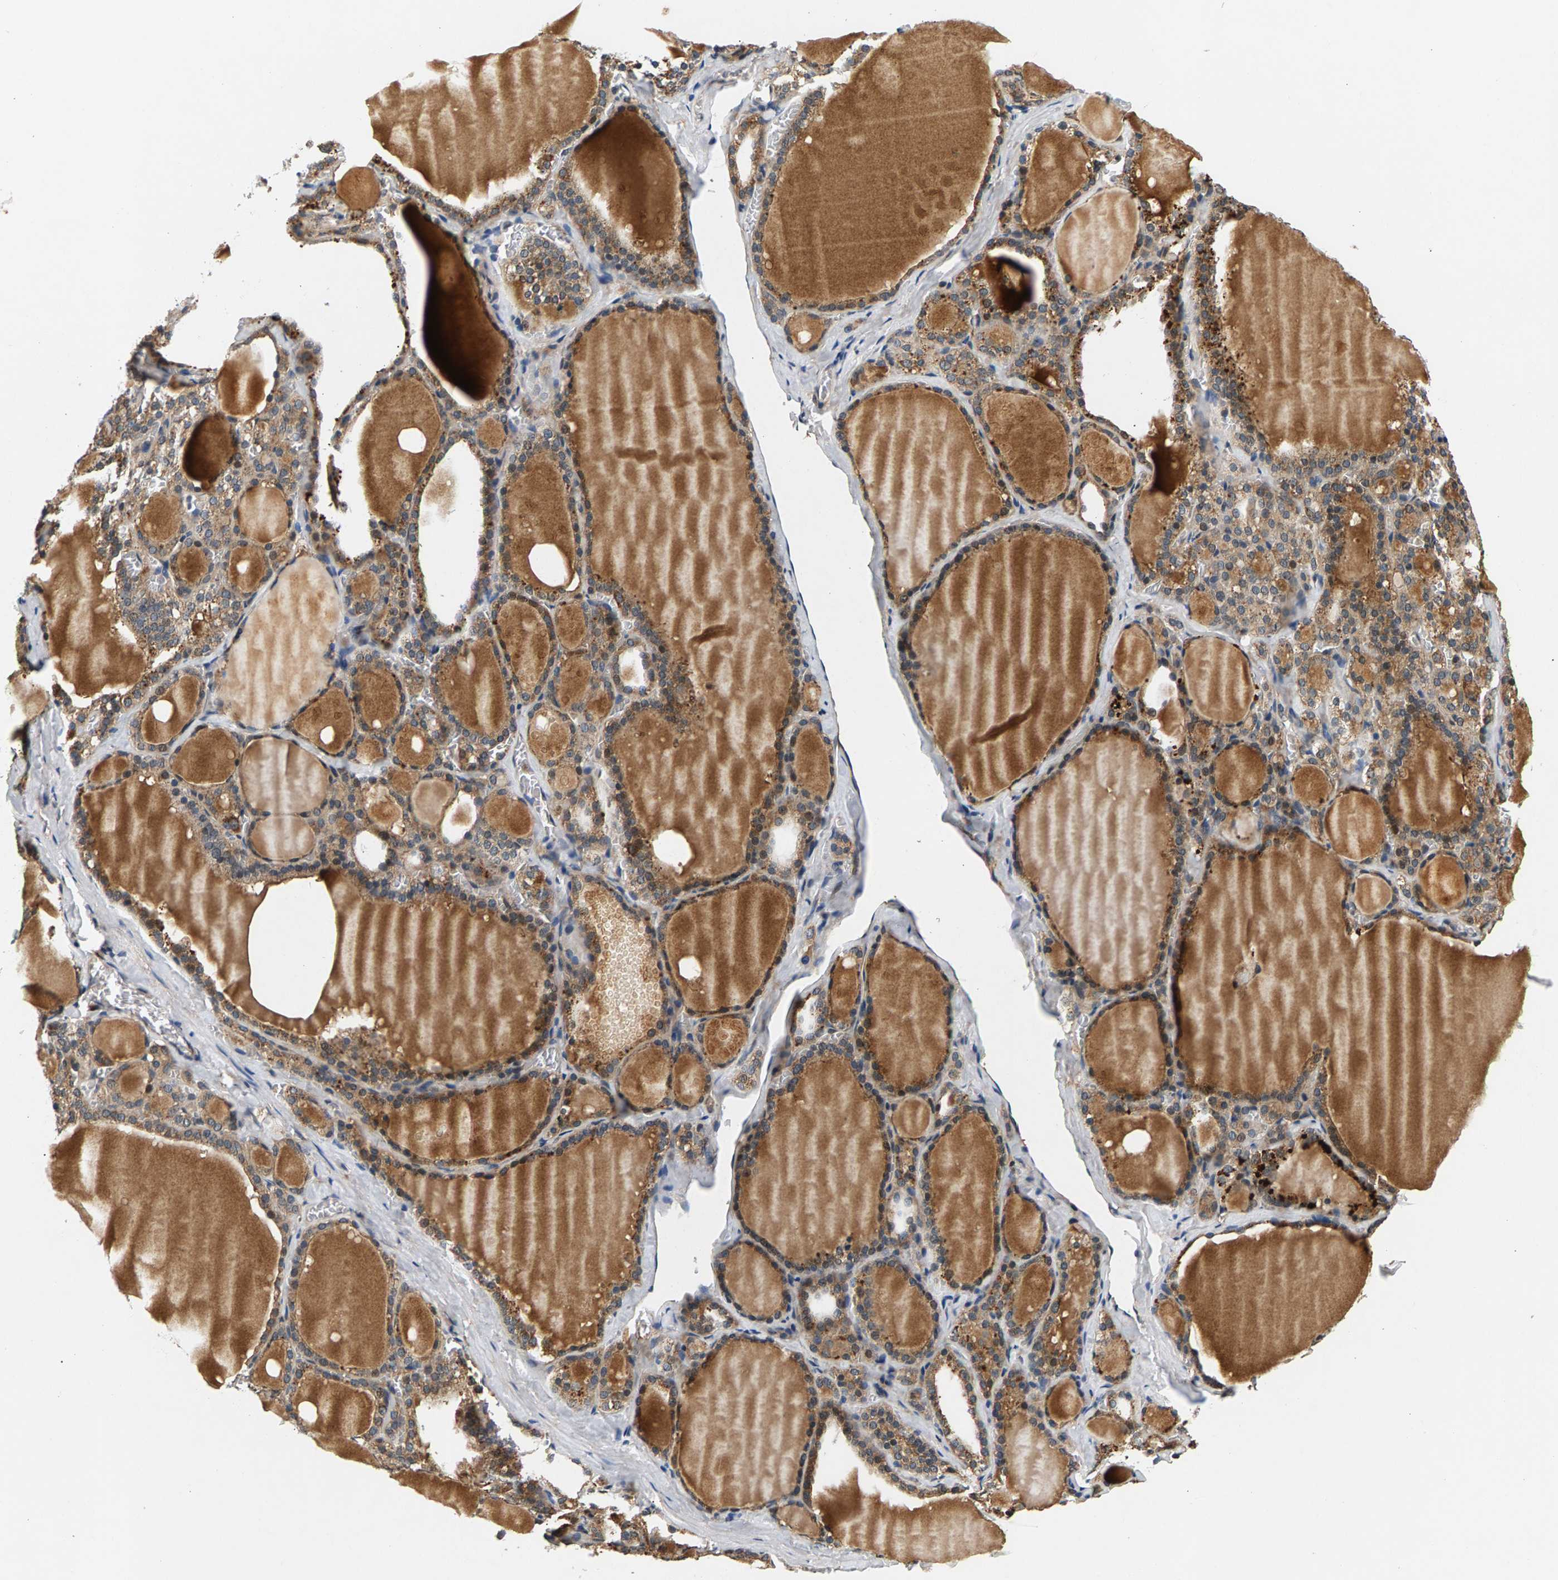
{"staining": {"intensity": "moderate", "quantity": ">75%", "location": "cytoplasmic/membranous"}, "tissue": "thyroid gland", "cell_type": "Glandular cells", "image_type": "normal", "snomed": [{"axis": "morphology", "description": "Normal tissue, NOS"}, {"axis": "topography", "description": "Thyroid gland"}], "caption": "The photomicrograph exhibits a brown stain indicating the presence of a protein in the cytoplasmic/membranous of glandular cells in thyroid gland. Immunohistochemistry (ihc) stains the protein in brown and the nuclei are stained blue.", "gene": "FAM78A", "patient": {"sex": "male", "age": 56}}